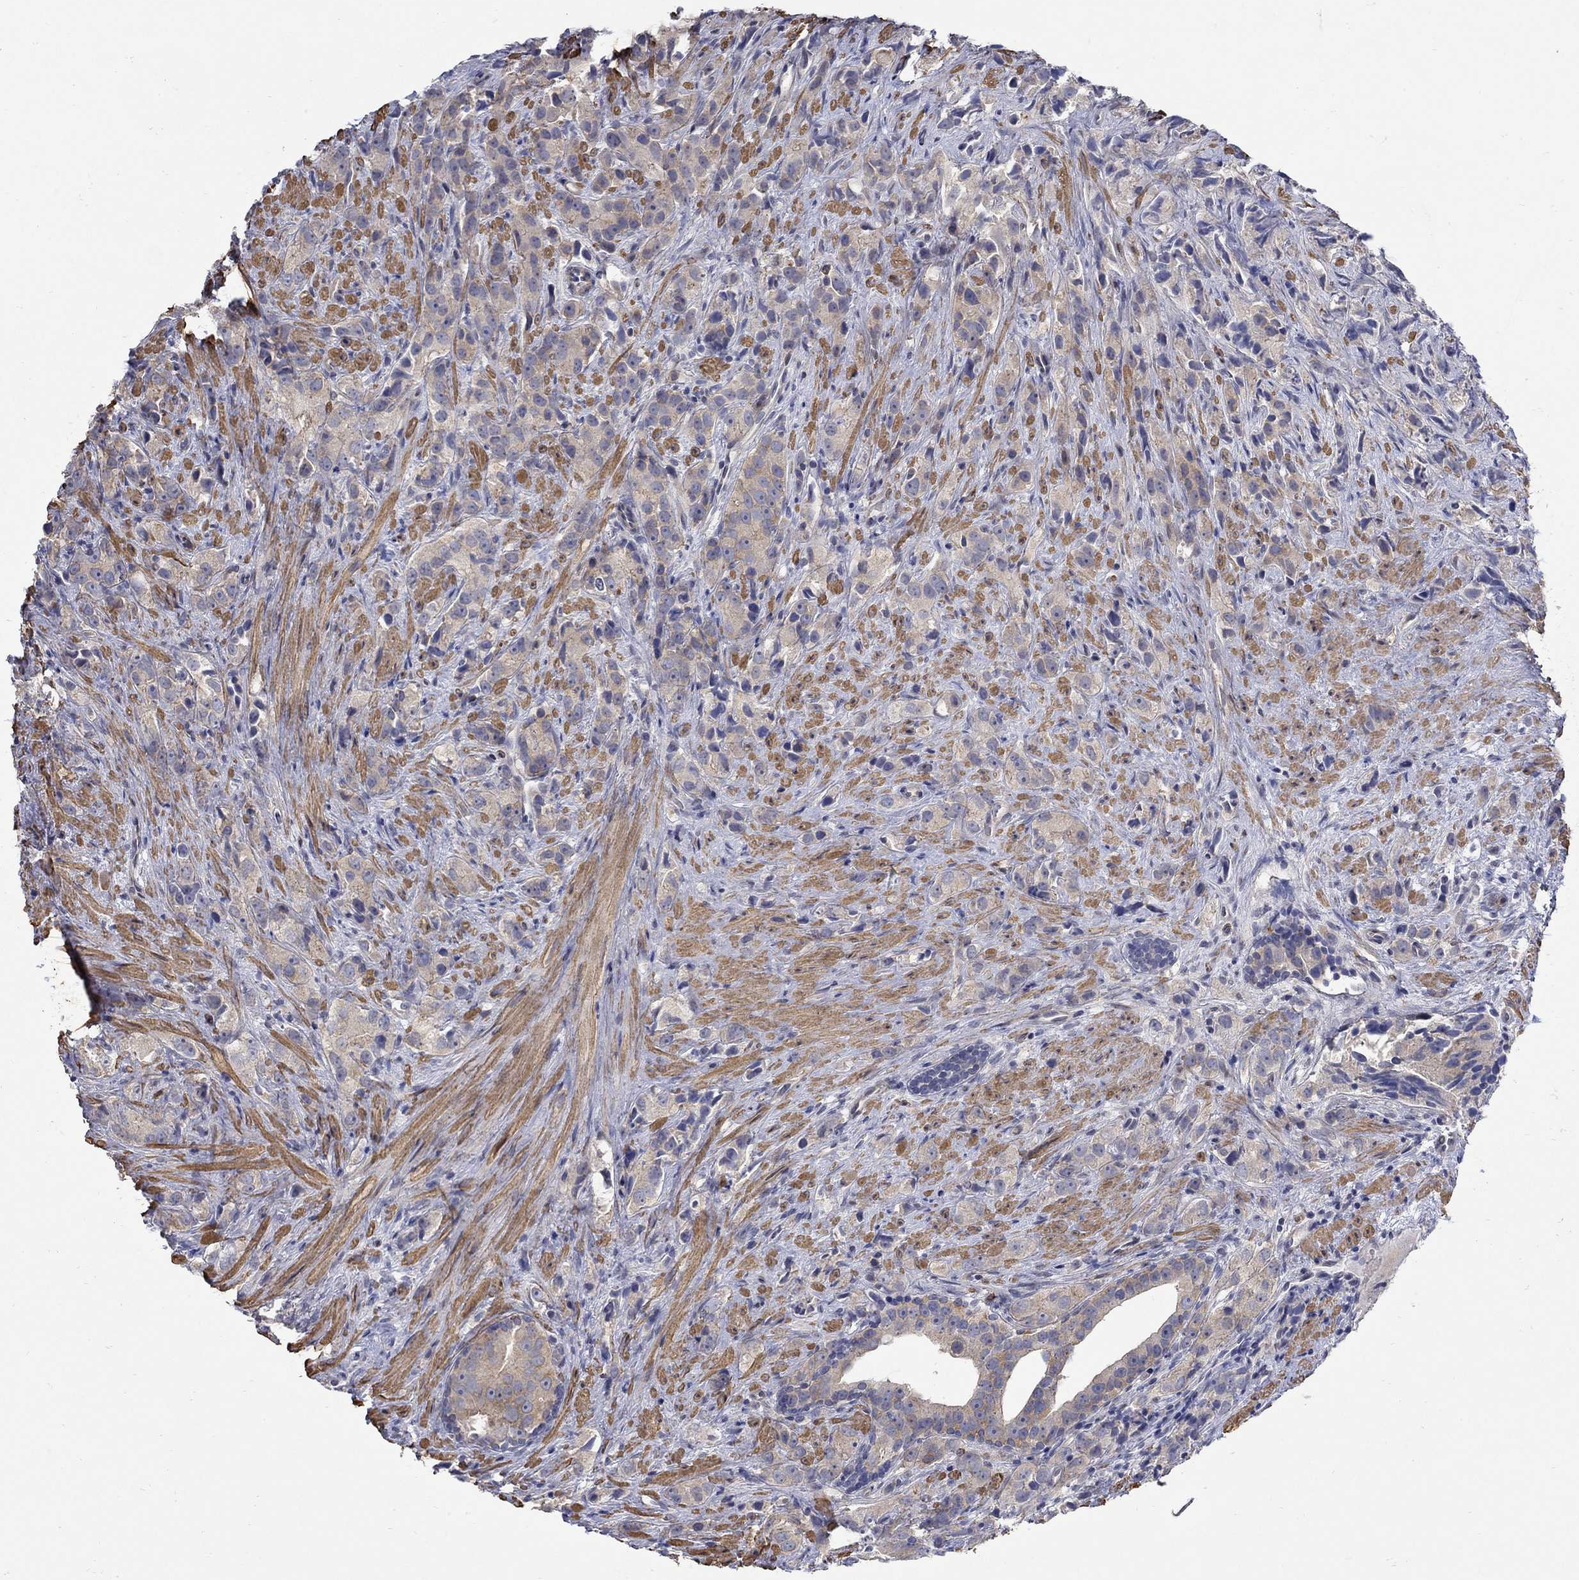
{"staining": {"intensity": "weak", "quantity": "25%-75%", "location": "cytoplasmic/membranous"}, "tissue": "prostate cancer", "cell_type": "Tumor cells", "image_type": "cancer", "snomed": [{"axis": "morphology", "description": "Adenocarcinoma, High grade"}, {"axis": "topography", "description": "Prostate"}], "caption": "Immunohistochemistry (IHC) of prostate adenocarcinoma (high-grade) displays low levels of weak cytoplasmic/membranous positivity in approximately 25%-75% of tumor cells.", "gene": "SCN7A", "patient": {"sex": "male", "age": 90}}